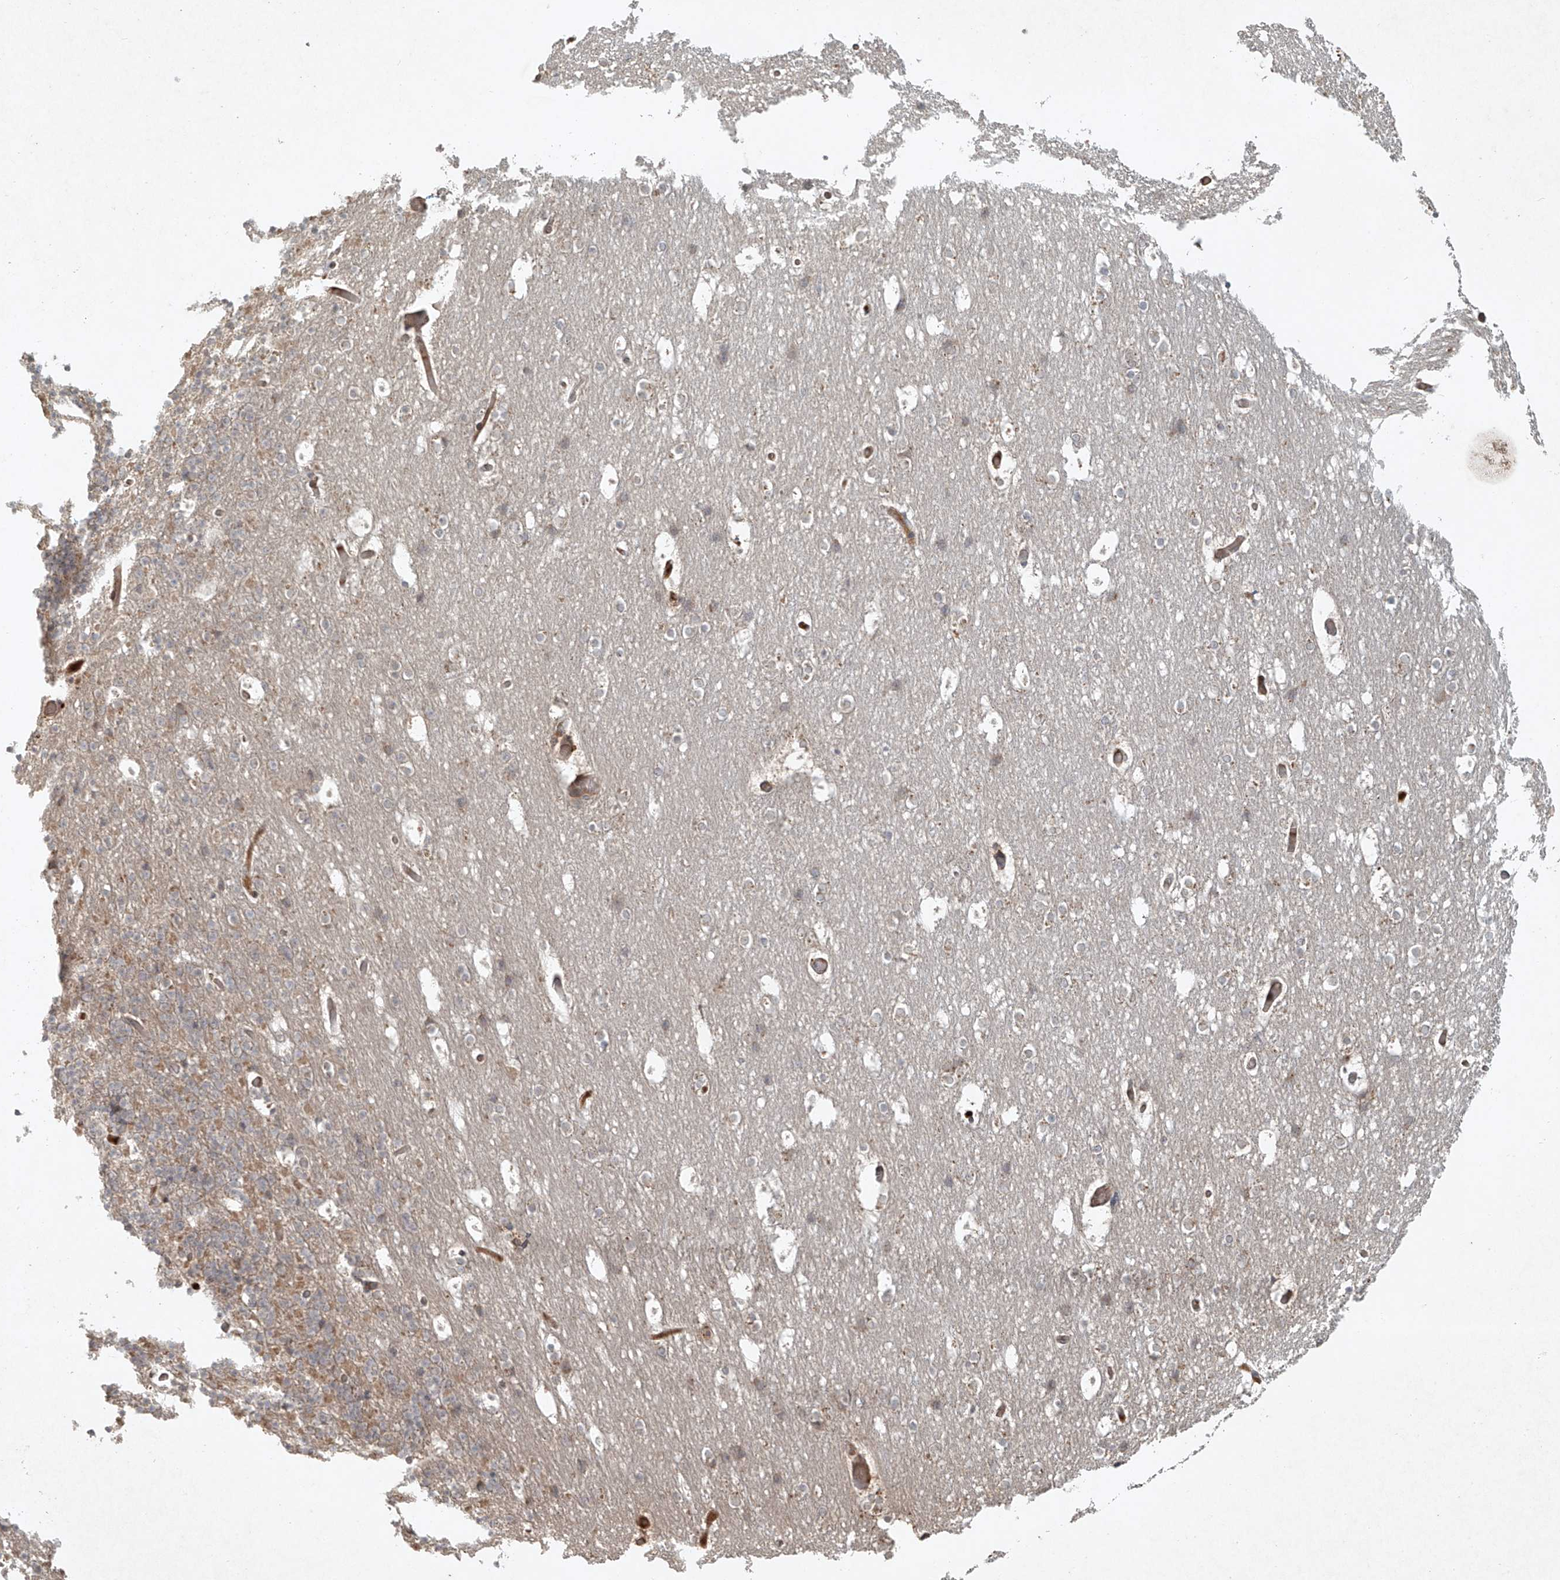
{"staining": {"intensity": "weak", "quantity": "25%-75%", "location": "cytoplasmic/membranous"}, "tissue": "cerebellum", "cell_type": "Cells in granular layer", "image_type": "normal", "snomed": [{"axis": "morphology", "description": "Normal tissue, NOS"}, {"axis": "topography", "description": "Cerebellum"}], "caption": "This is an image of immunohistochemistry (IHC) staining of unremarkable cerebellum, which shows weak staining in the cytoplasmic/membranous of cells in granular layer.", "gene": "CYYR1", "patient": {"sex": "male", "age": 57}}